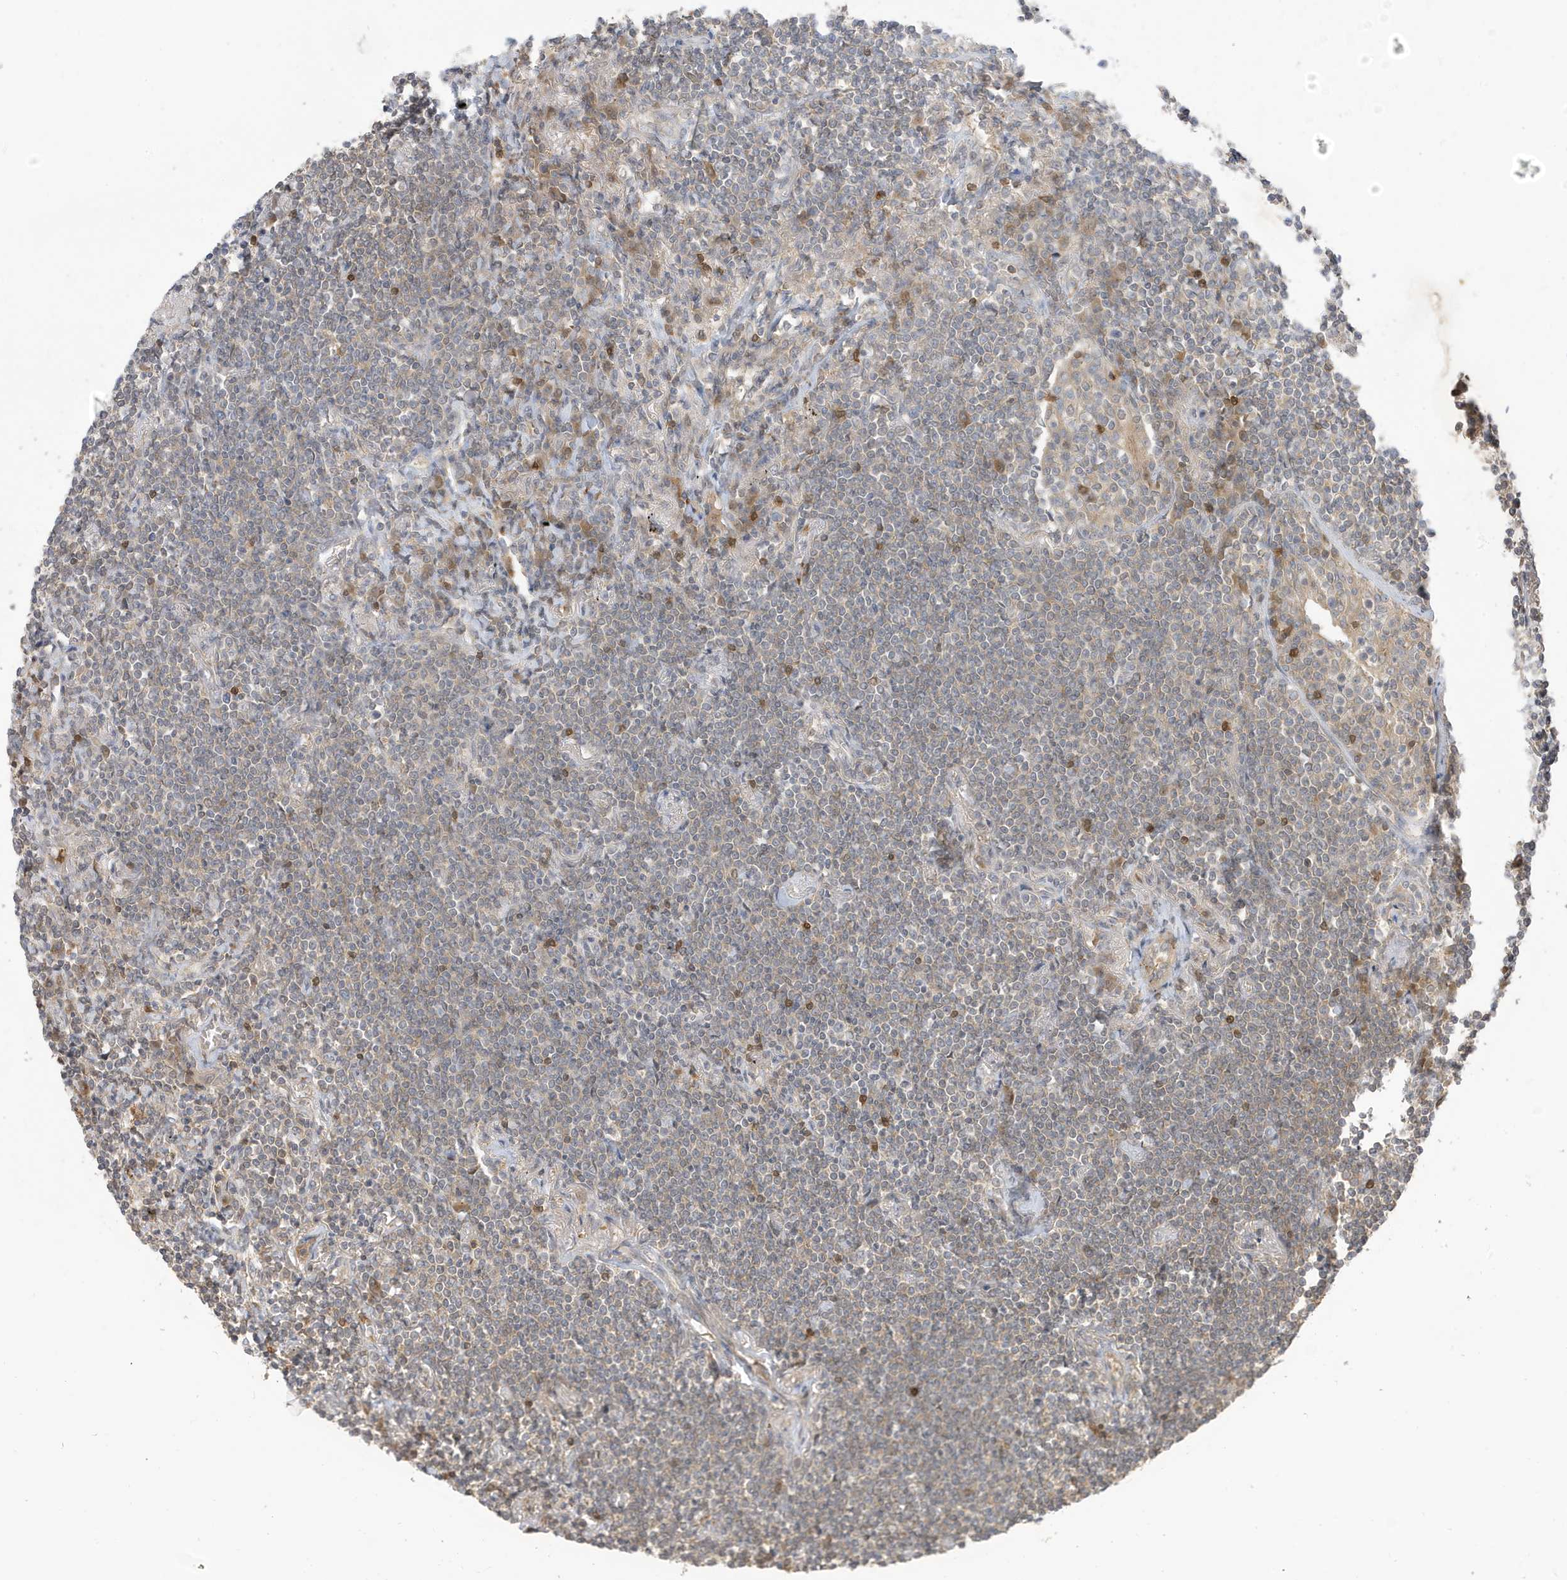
{"staining": {"intensity": "negative", "quantity": "none", "location": "none"}, "tissue": "lymphoma", "cell_type": "Tumor cells", "image_type": "cancer", "snomed": [{"axis": "morphology", "description": "Malignant lymphoma, non-Hodgkin's type, Low grade"}, {"axis": "topography", "description": "Lung"}], "caption": "Tumor cells are negative for brown protein staining in lymphoma. (Stains: DAB IHC with hematoxylin counter stain, Microscopy: brightfield microscopy at high magnification).", "gene": "TAB3", "patient": {"sex": "female", "age": 71}}